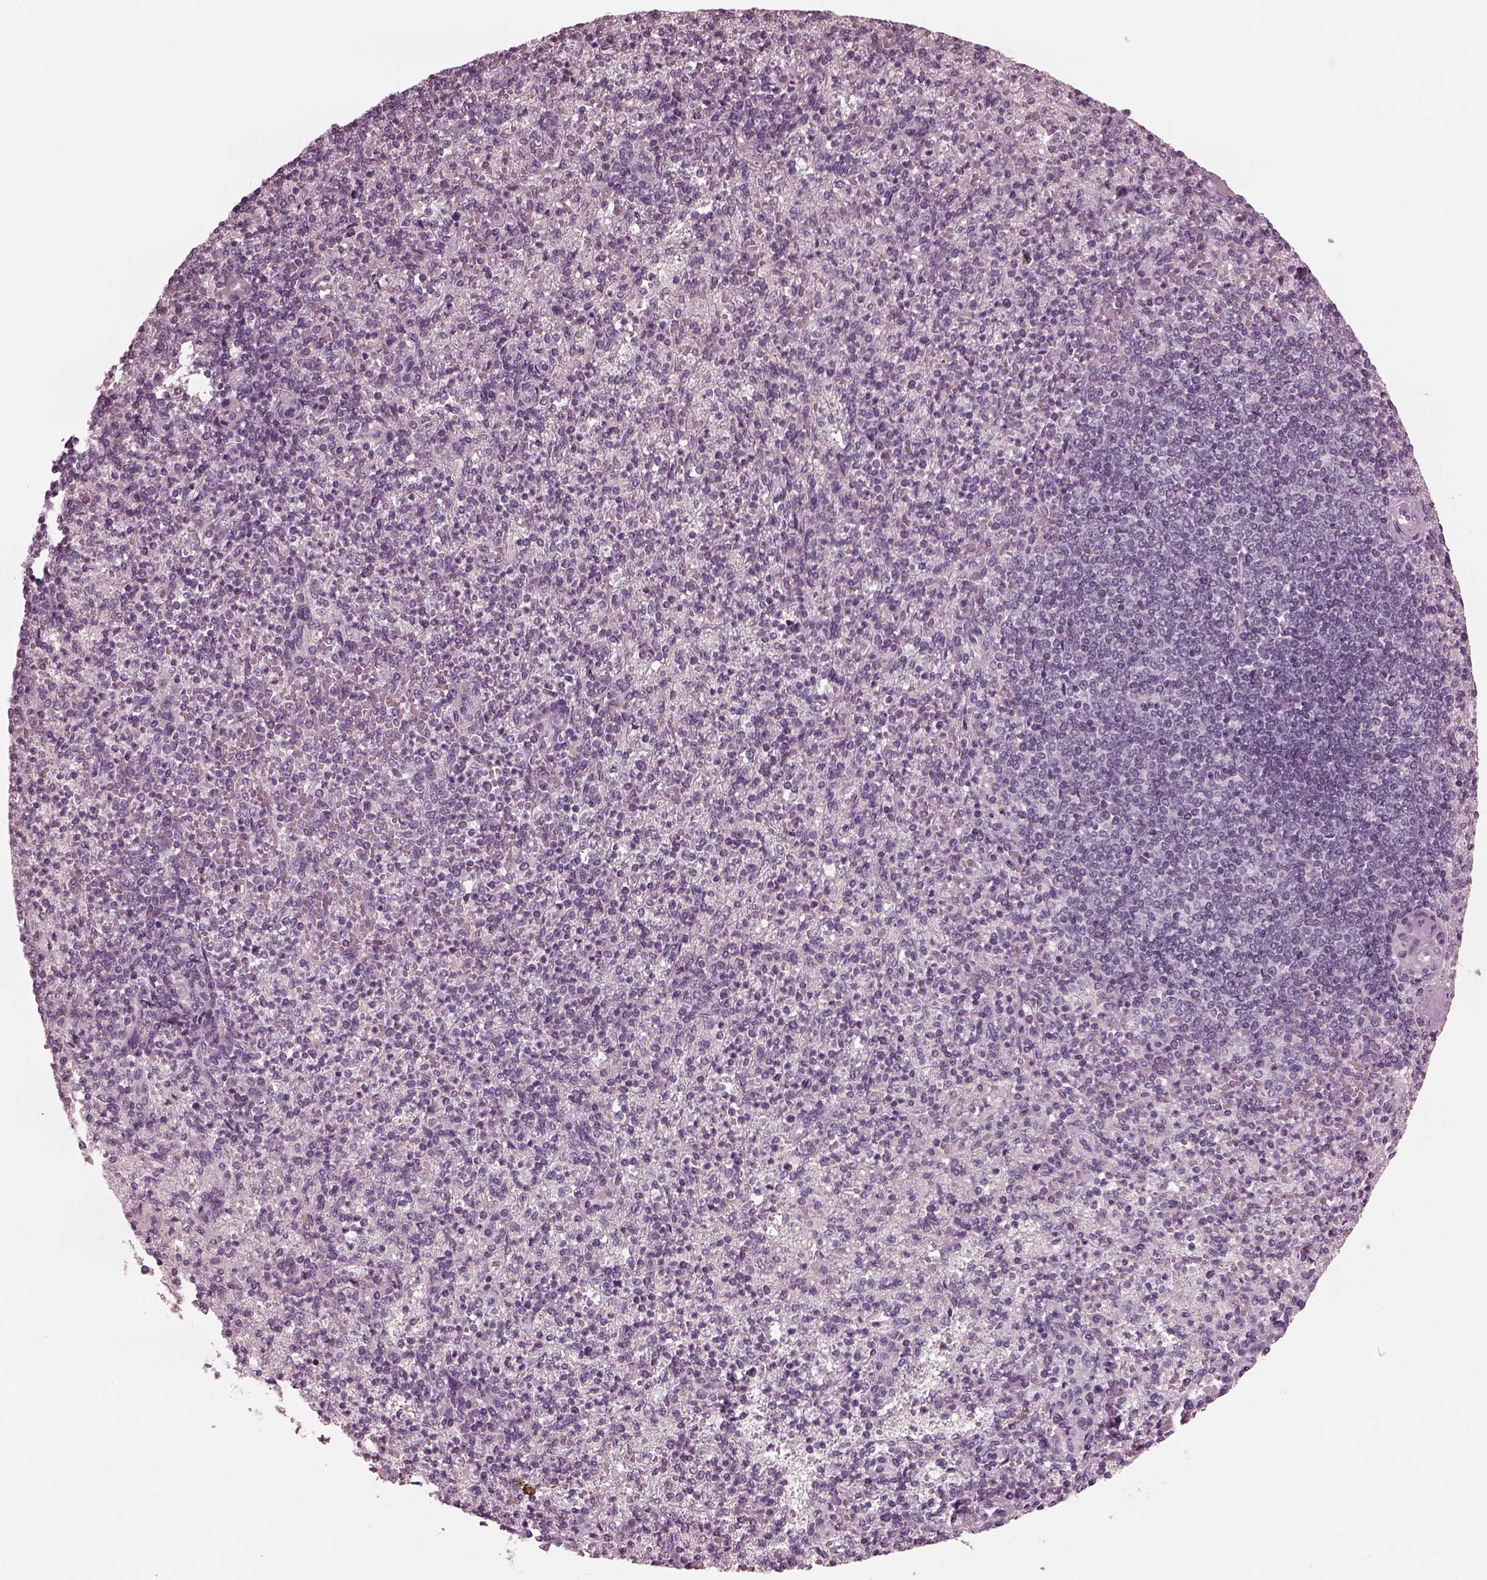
{"staining": {"intensity": "negative", "quantity": "none", "location": "none"}, "tissue": "spleen", "cell_type": "Cells in red pulp", "image_type": "normal", "snomed": [{"axis": "morphology", "description": "Normal tissue, NOS"}, {"axis": "topography", "description": "Spleen"}], "caption": "An immunohistochemistry image of benign spleen is shown. There is no staining in cells in red pulp of spleen. (DAB IHC visualized using brightfield microscopy, high magnification).", "gene": "YY2", "patient": {"sex": "female", "age": 74}}